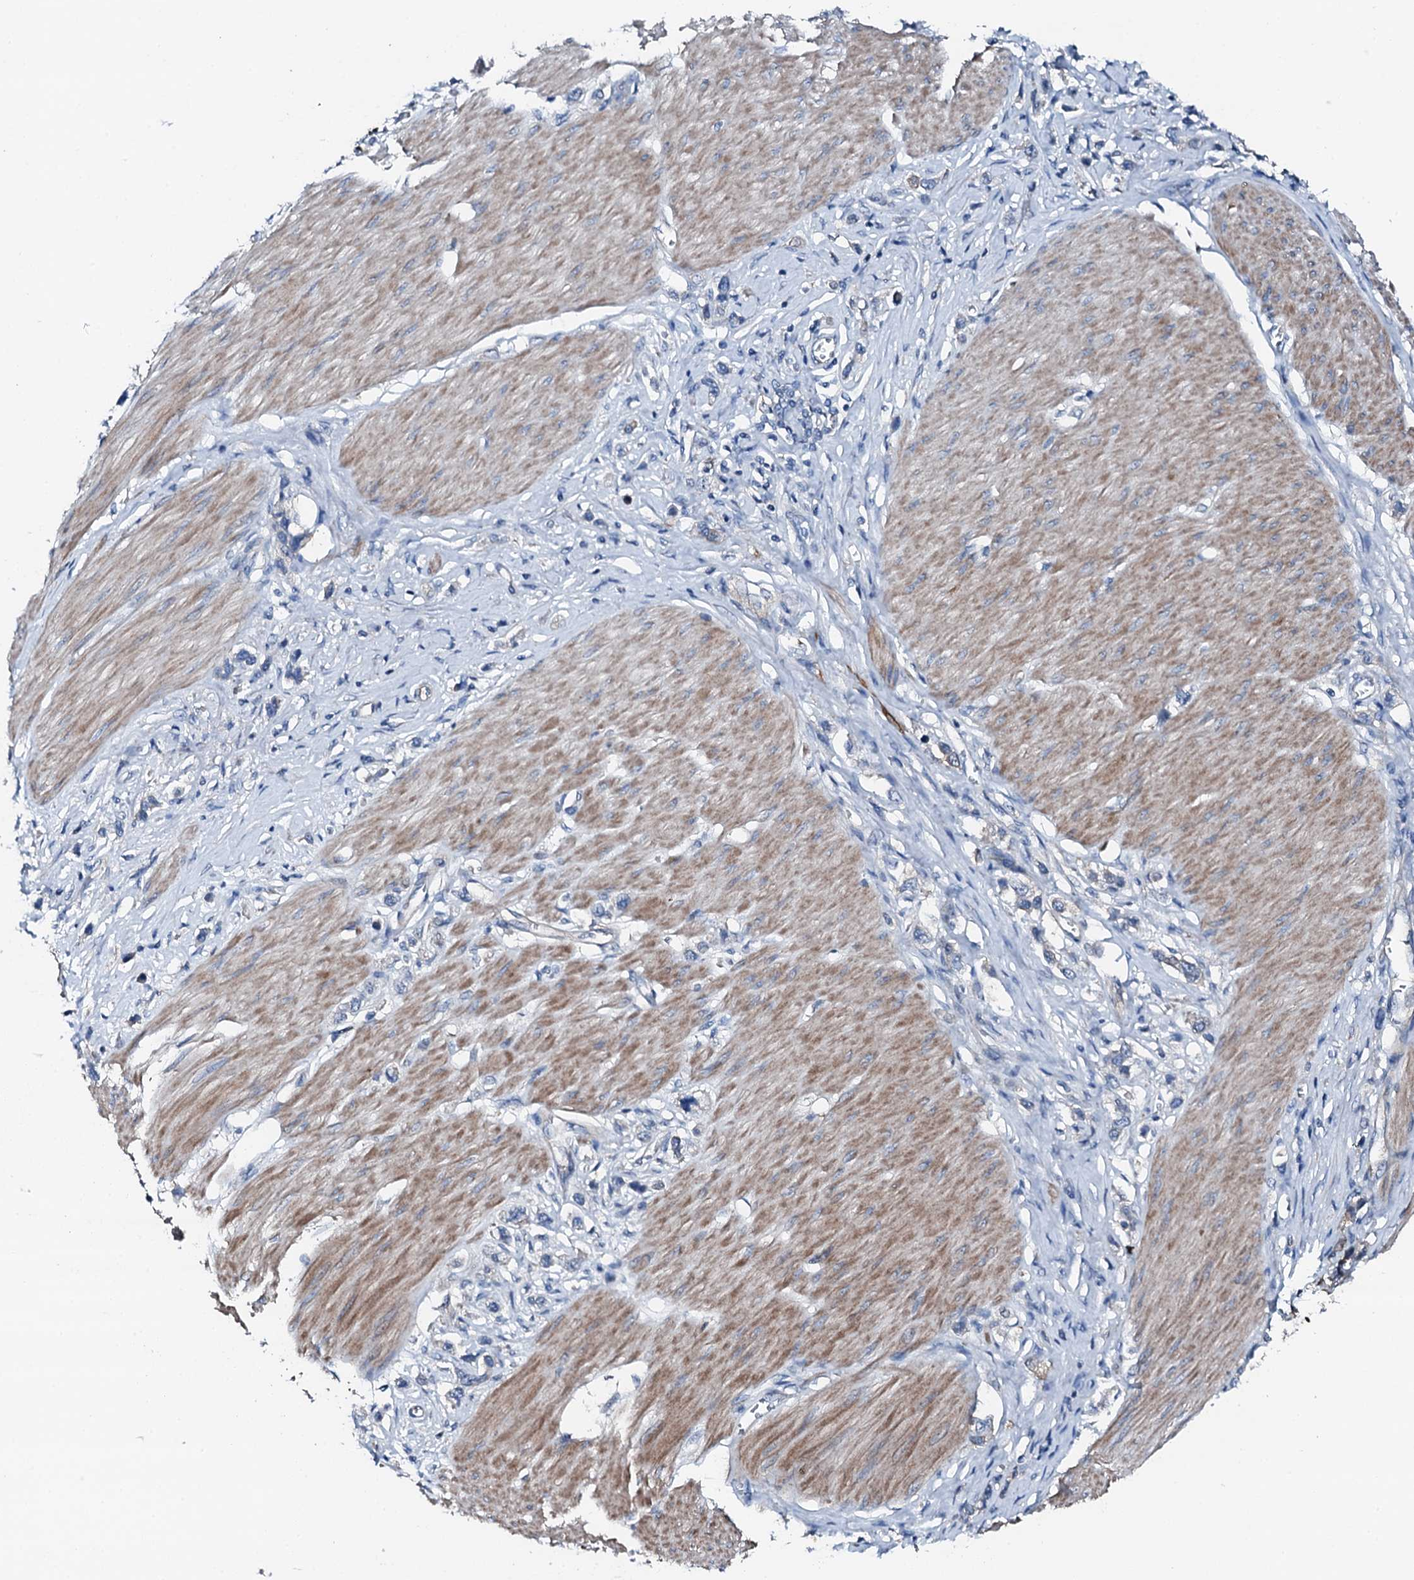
{"staining": {"intensity": "negative", "quantity": "none", "location": "none"}, "tissue": "stomach cancer", "cell_type": "Tumor cells", "image_type": "cancer", "snomed": [{"axis": "morphology", "description": "Normal tissue, NOS"}, {"axis": "morphology", "description": "Adenocarcinoma, NOS"}, {"axis": "topography", "description": "Stomach, upper"}, {"axis": "topography", "description": "Stomach"}], "caption": "This is an immunohistochemistry micrograph of human adenocarcinoma (stomach). There is no expression in tumor cells.", "gene": "GFOD2", "patient": {"sex": "female", "age": 65}}